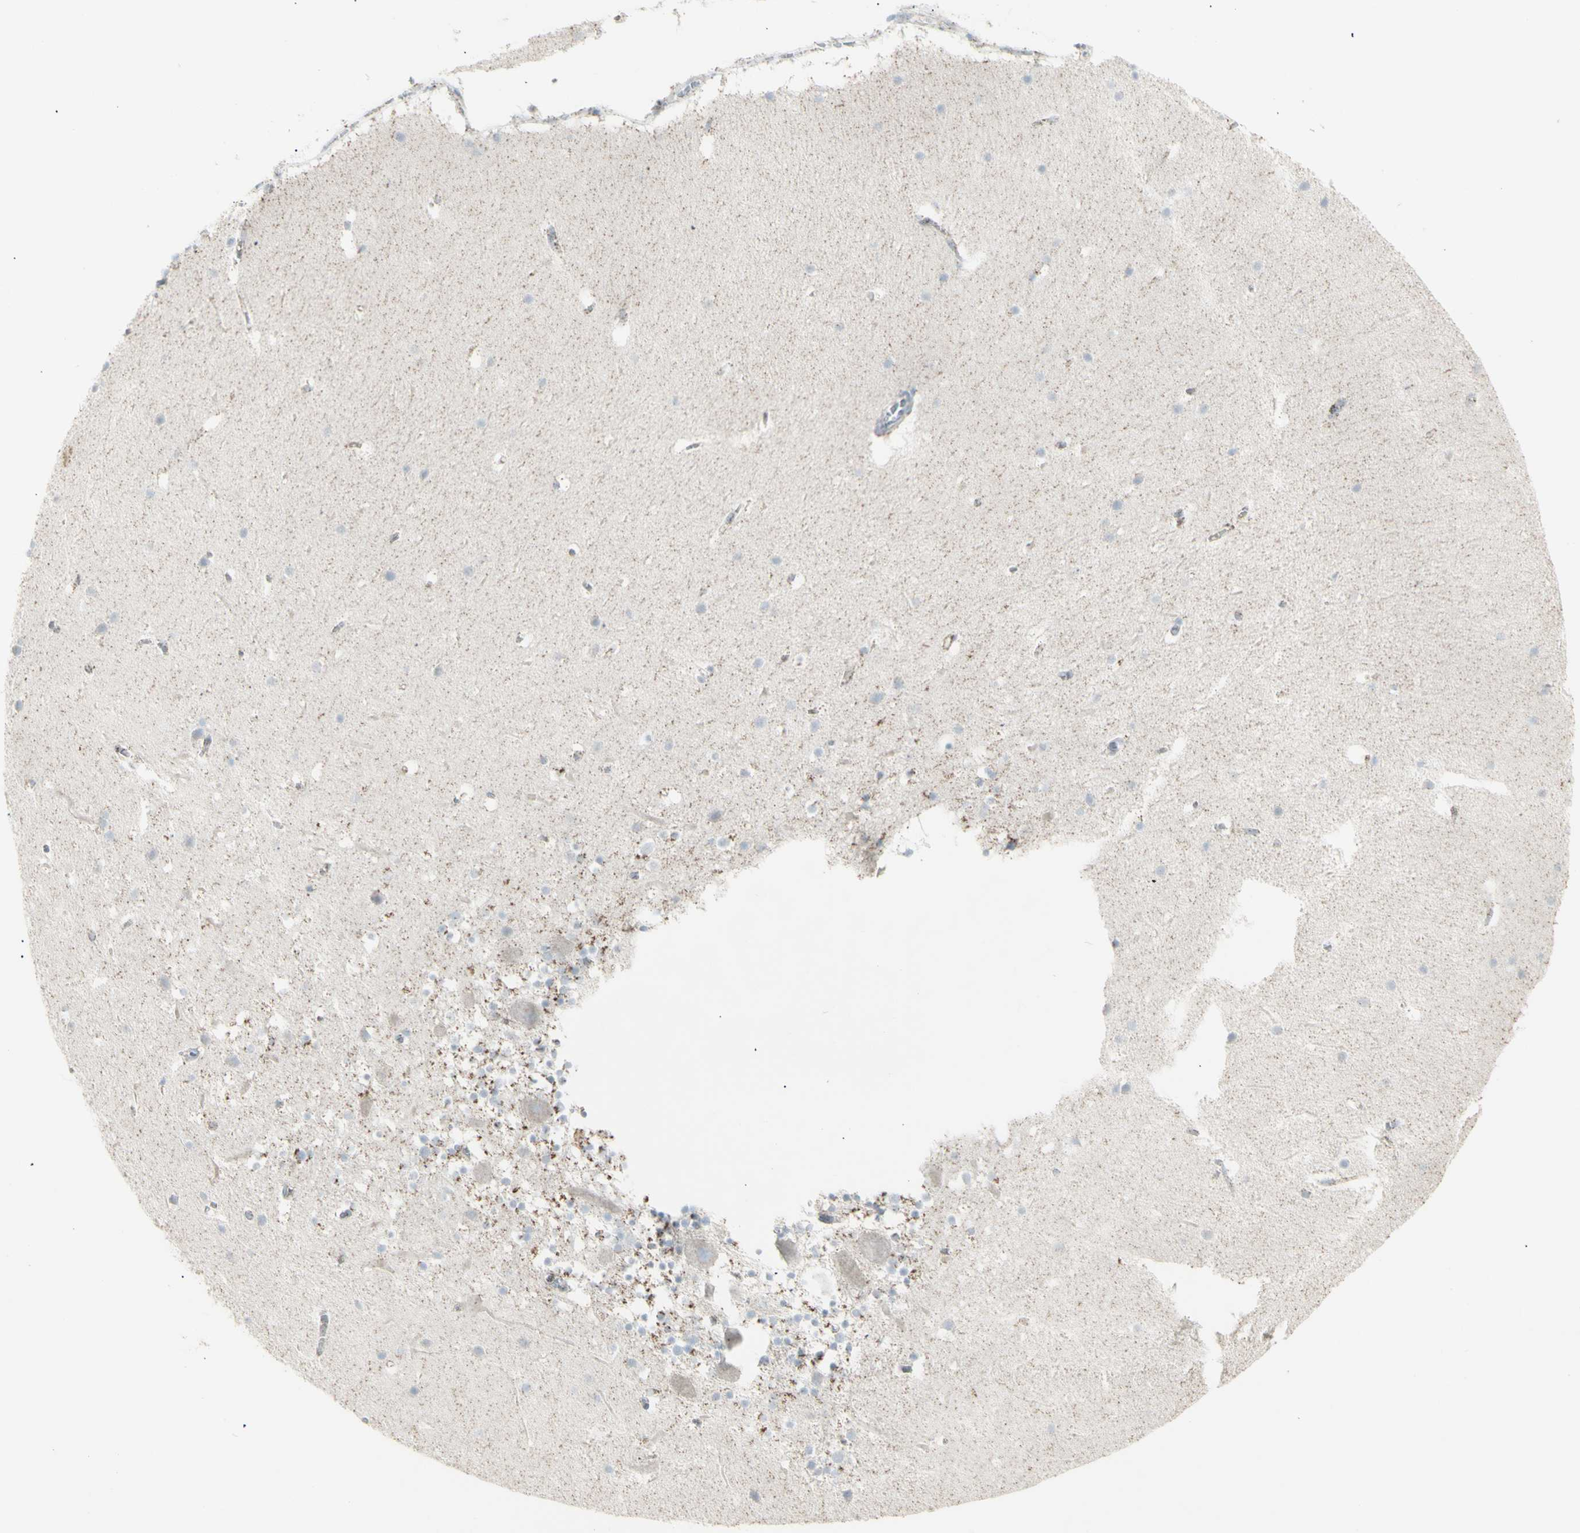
{"staining": {"intensity": "moderate", "quantity": "<25%", "location": "cytoplasmic/membranous"}, "tissue": "cerebellum", "cell_type": "Cells in granular layer", "image_type": "normal", "snomed": [{"axis": "morphology", "description": "Normal tissue, NOS"}, {"axis": "topography", "description": "Cerebellum"}], "caption": "IHC (DAB) staining of benign human cerebellum reveals moderate cytoplasmic/membranous protein staining in approximately <25% of cells in granular layer. (DAB IHC with brightfield microscopy, high magnification).", "gene": "PLGRKT", "patient": {"sex": "male", "age": 45}}